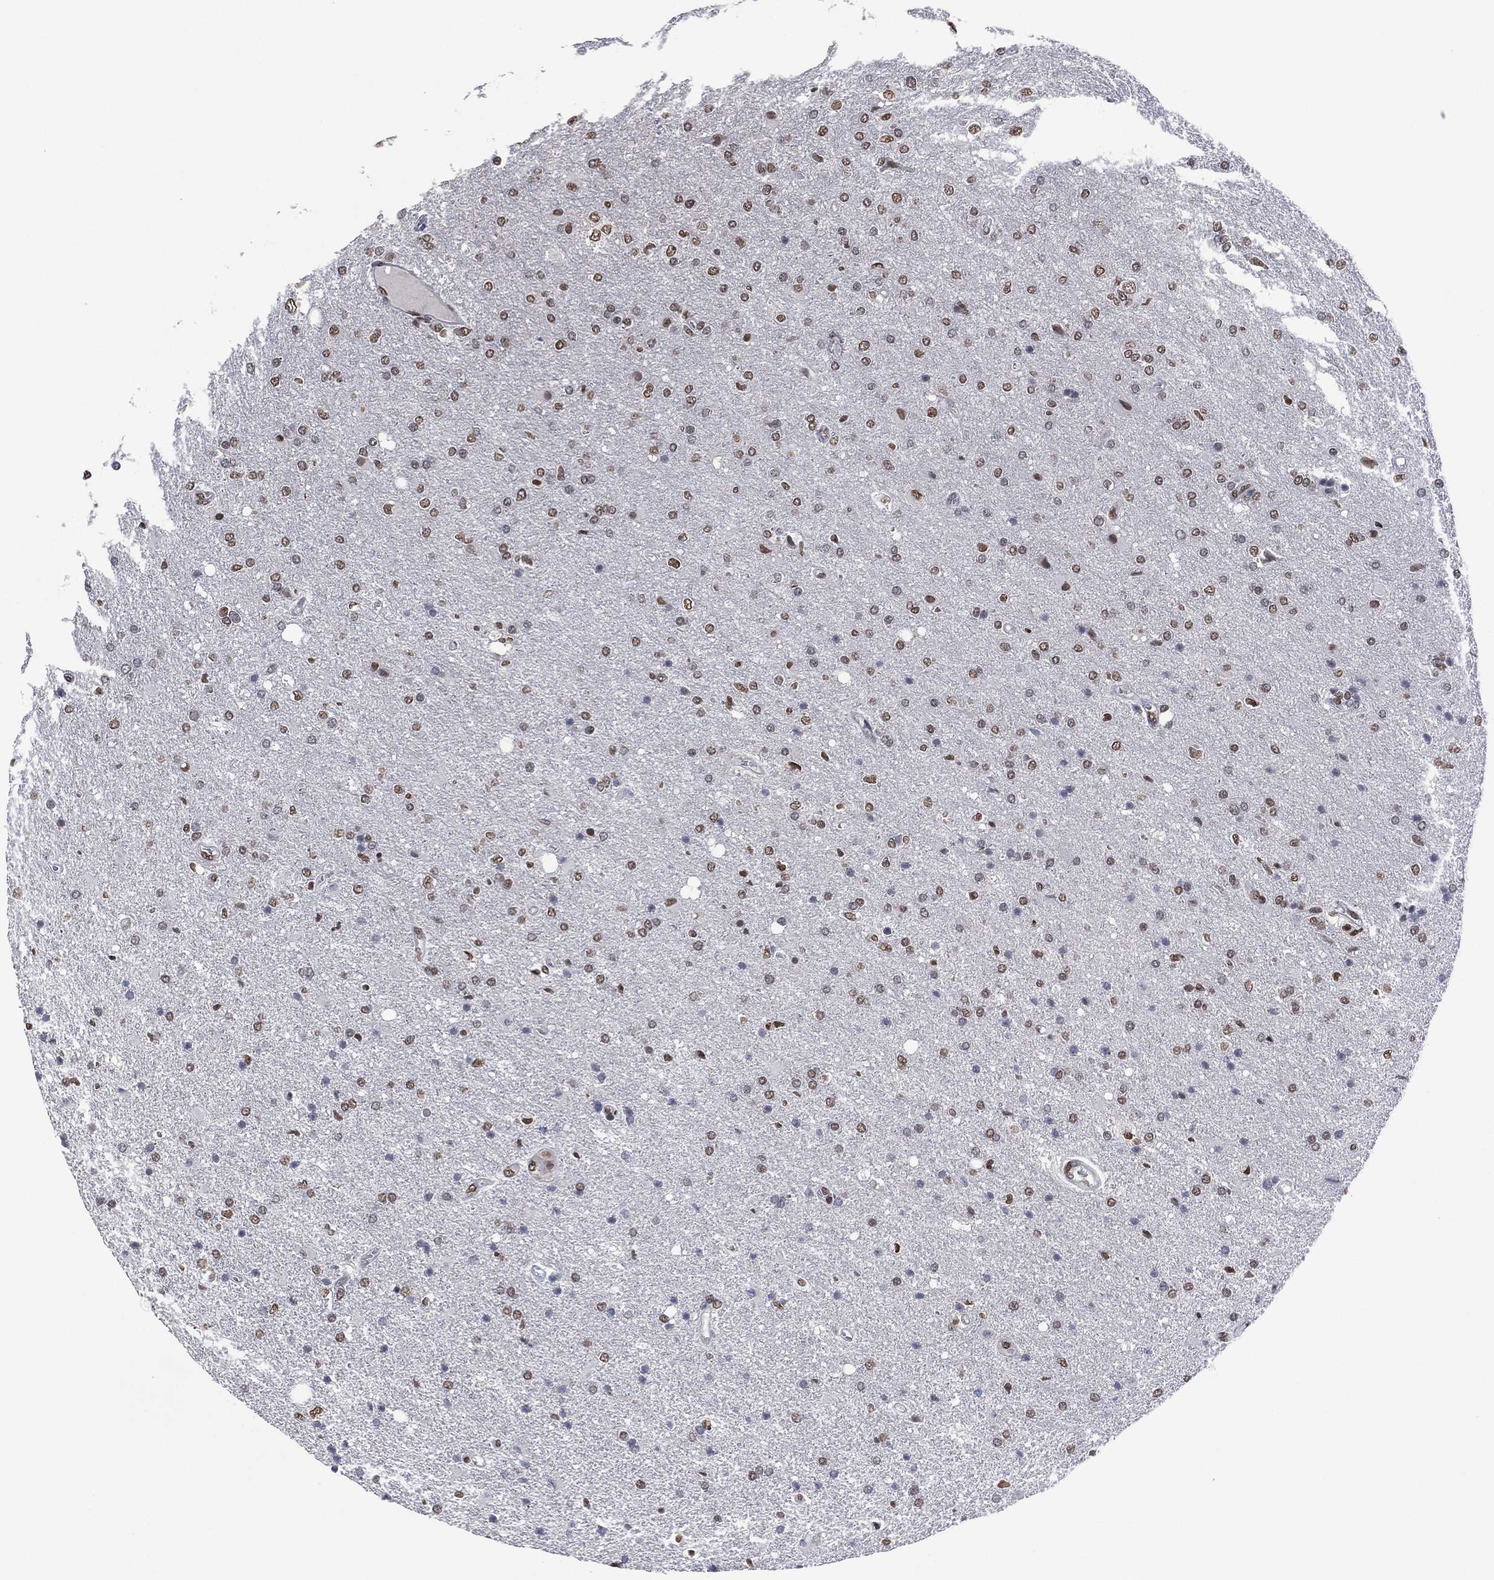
{"staining": {"intensity": "moderate", "quantity": ">75%", "location": "nuclear"}, "tissue": "glioma", "cell_type": "Tumor cells", "image_type": "cancer", "snomed": [{"axis": "morphology", "description": "Glioma, malignant, High grade"}, {"axis": "topography", "description": "Cerebral cortex"}], "caption": "A micrograph of human glioma stained for a protein displays moderate nuclear brown staining in tumor cells.", "gene": "EHMT1", "patient": {"sex": "male", "age": 70}}